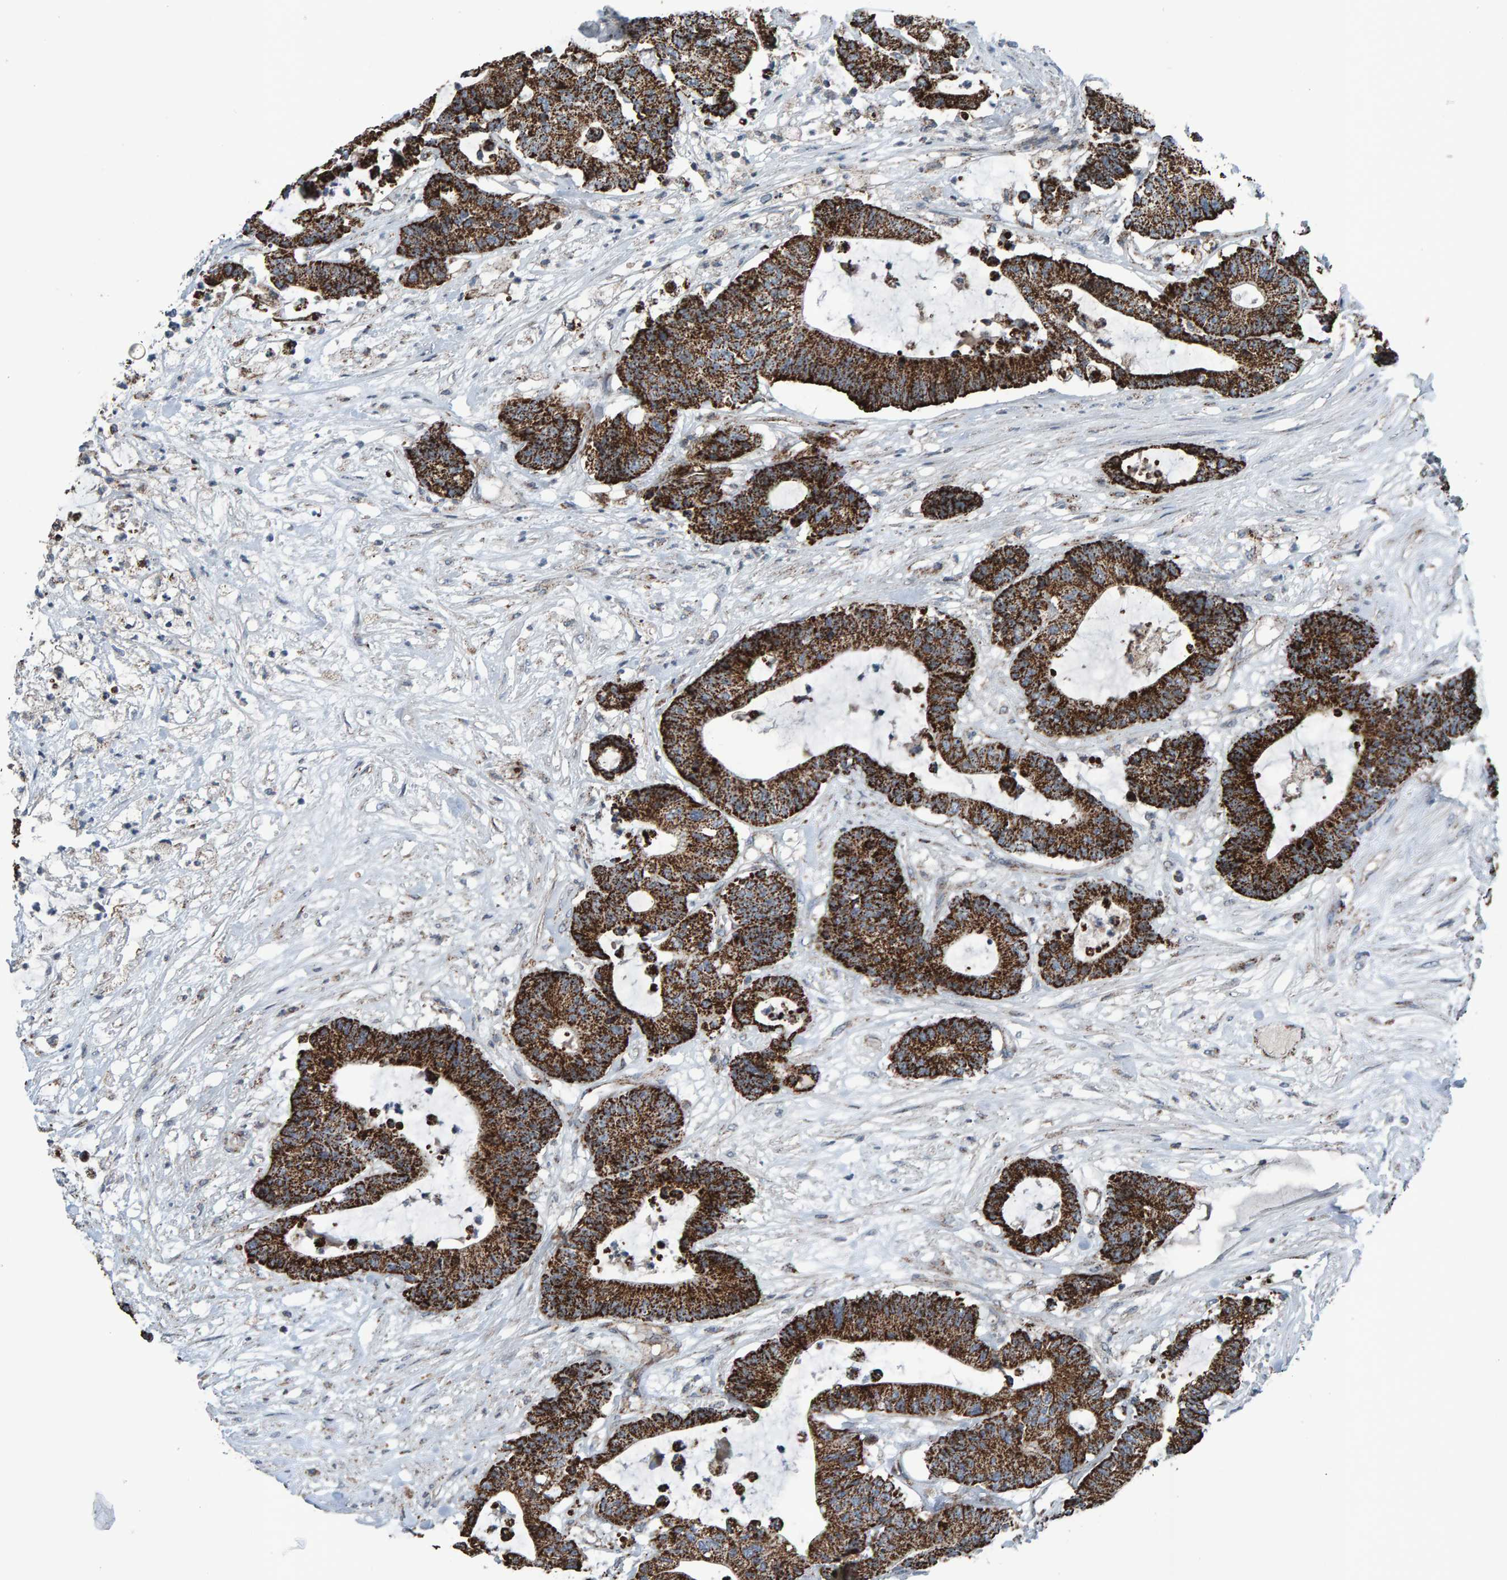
{"staining": {"intensity": "strong", "quantity": ">75%", "location": "cytoplasmic/membranous"}, "tissue": "colorectal cancer", "cell_type": "Tumor cells", "image_type": "cancer", "snomed": [{"axis": "morphology", "description": "Adenocarcinoma, NOS"}, {"axis": "topography", "description": "Colon"}], "caption": "Protein staining exhibits strong cytoplasmic/membranous positivity in about >75% of tumor cells in colorectal adenocarcinoma.", "gene": "ZNF48", "patient": {"sex": "female", "age": 84}}